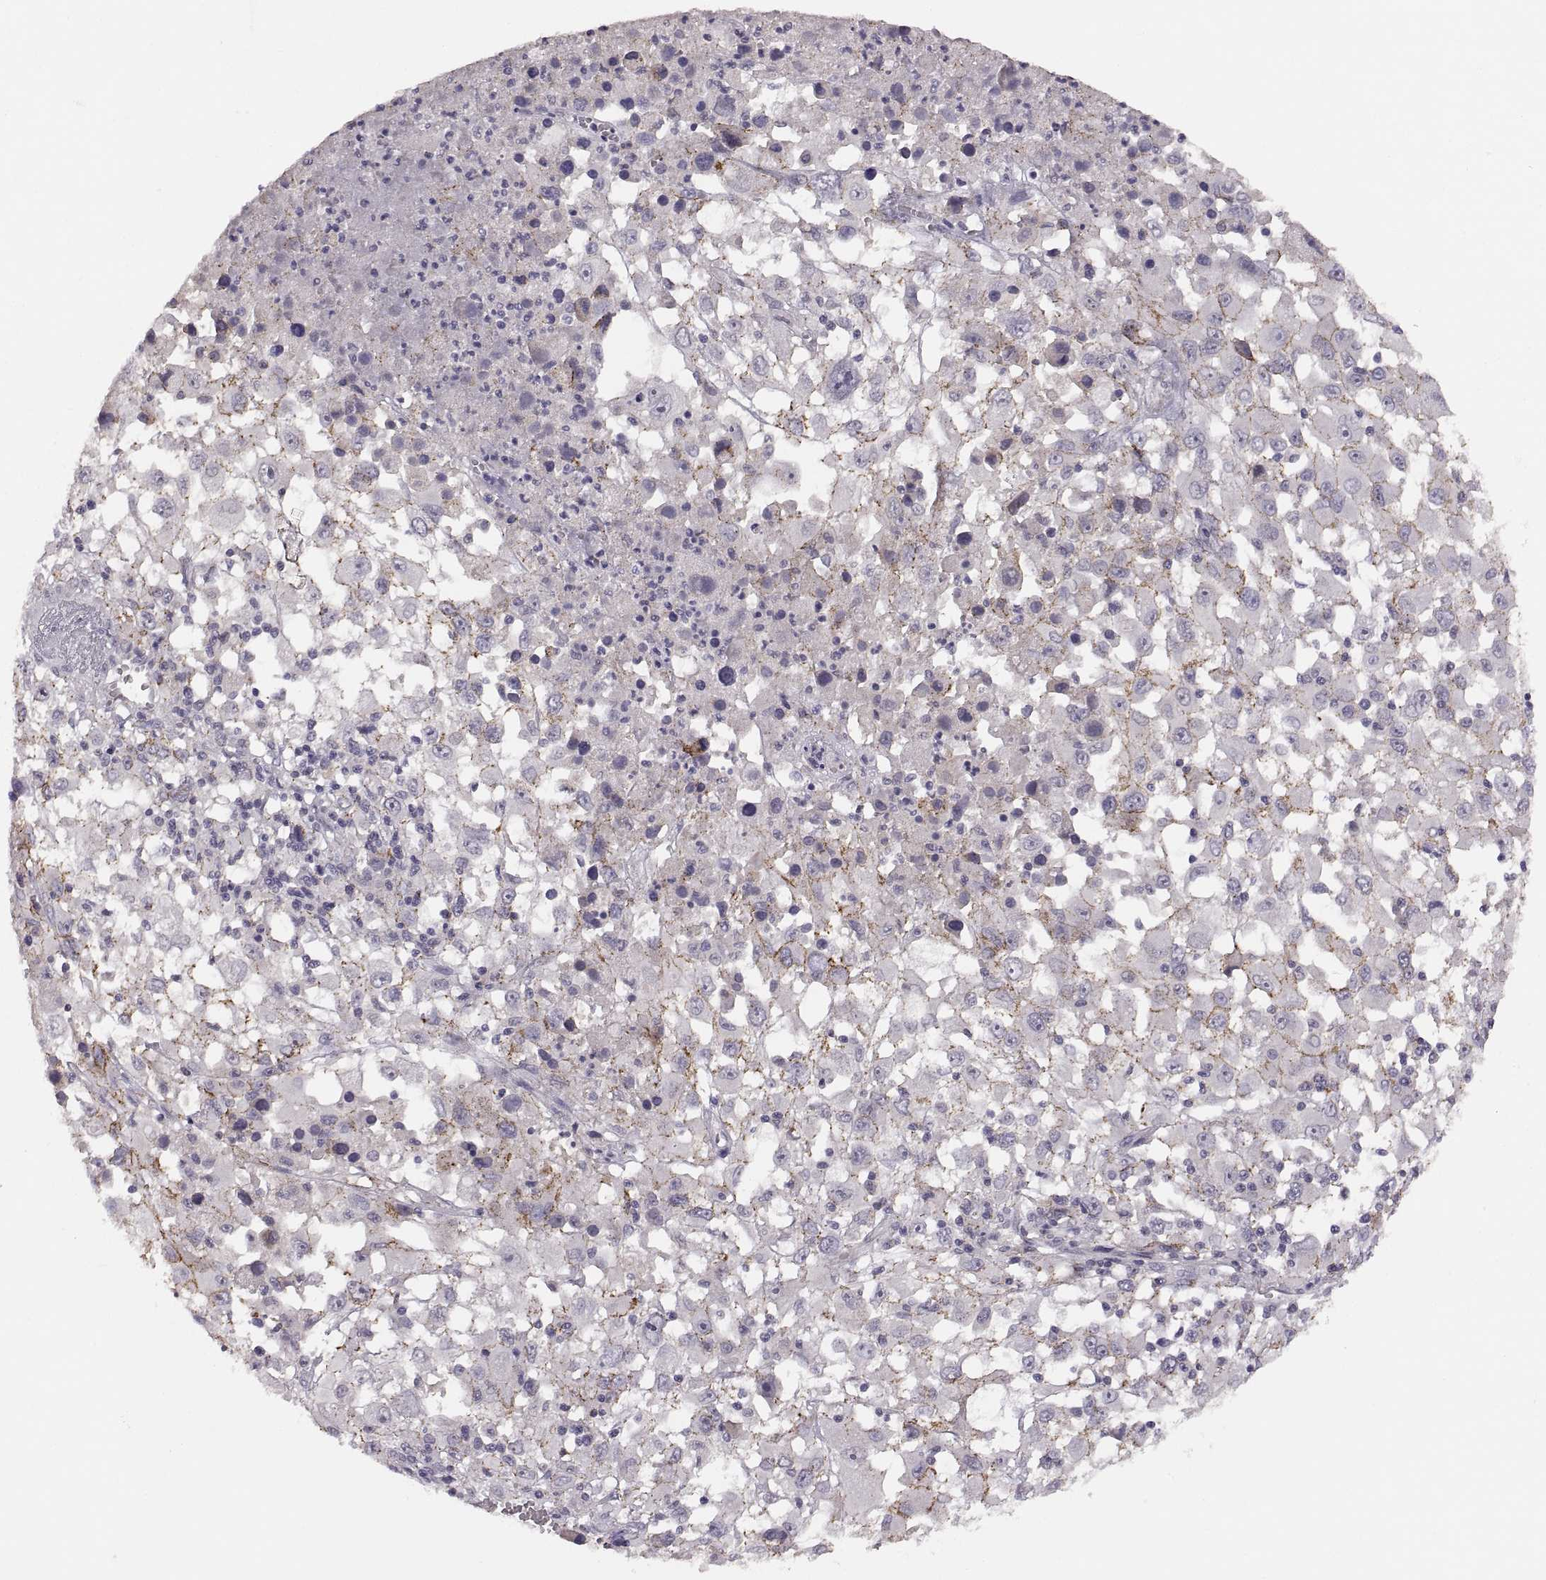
{"staining": {"intensity": "strong", "quantity": "<25%", "location": "cytoplasmic/membranous"}, "tissue": "melanoma", "cell_type": "Tumor cells", "image_type": "cancer", "snomed": [{"axis": "morphology", "description": "Malignant melanoma, Metastatic site"}, {"axis": "topography", "description": "Soft tissue"}], "caption": "Protein expression analysis of malignant melanoma (metastatic site) demonstrates strong cytoplasmic/membranous positivity in about <25% of tumor cells. (DAB IHC with brightfield microscopy, high magnification).", "gene": "CDH2", "patient": {"sex": "male", "age": 50}}